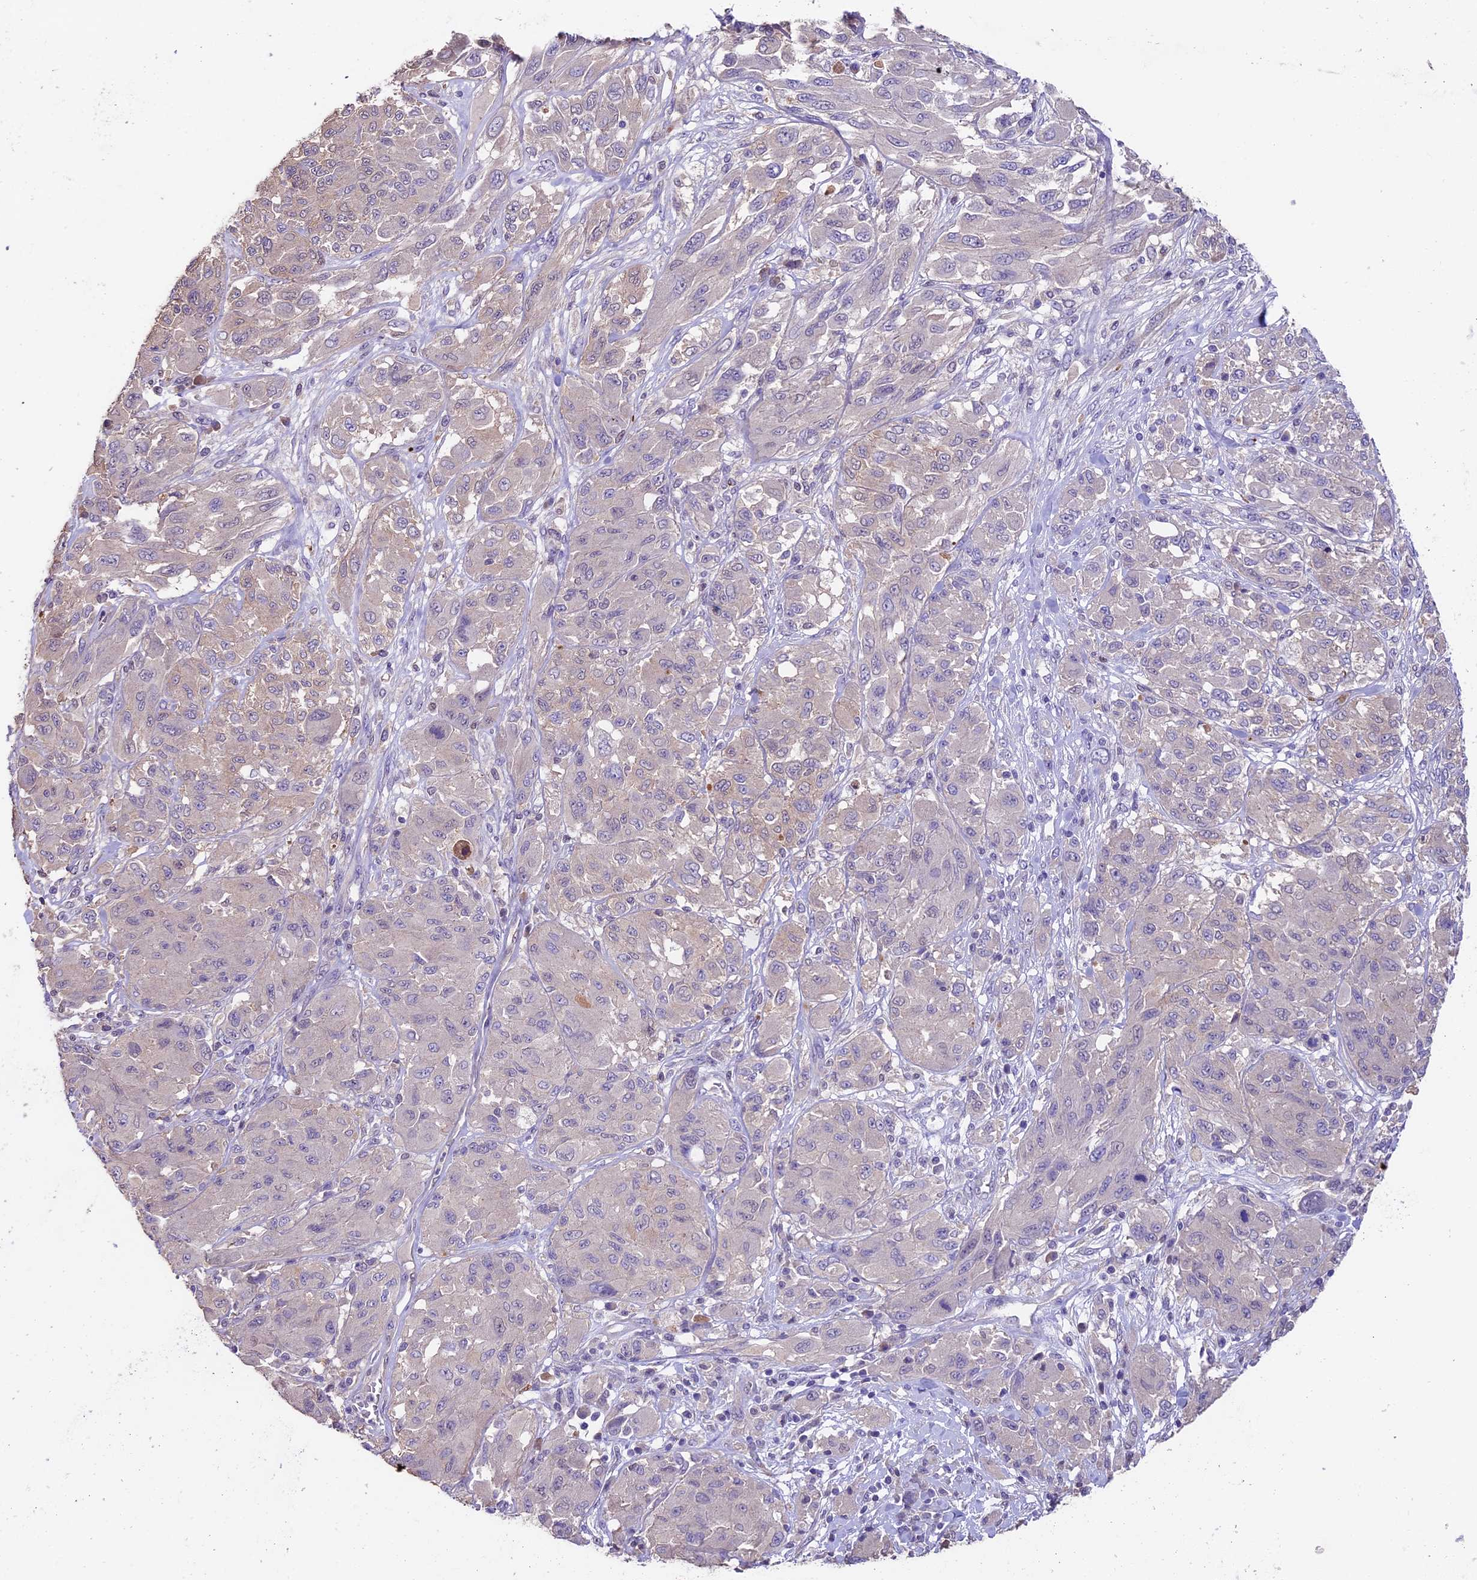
{"staining": {"intensity": "negative", "quantity": "none", "location": "none"}, "tissue": "melanoma", "cell_type": "Tumor cells", "image_type": "cancer", "snomed": [{"axis": "morphology", "description": "Malignant melanoma, NOS"}, {"axis": "topography", "description": "Skin"}], "caption": "Immunohistochemistry (IHC) of human malignant melanoma reveals no staining in tumor cells.", "gene": "SBNO2", "patient": {"sex": "female", "age": 91}}